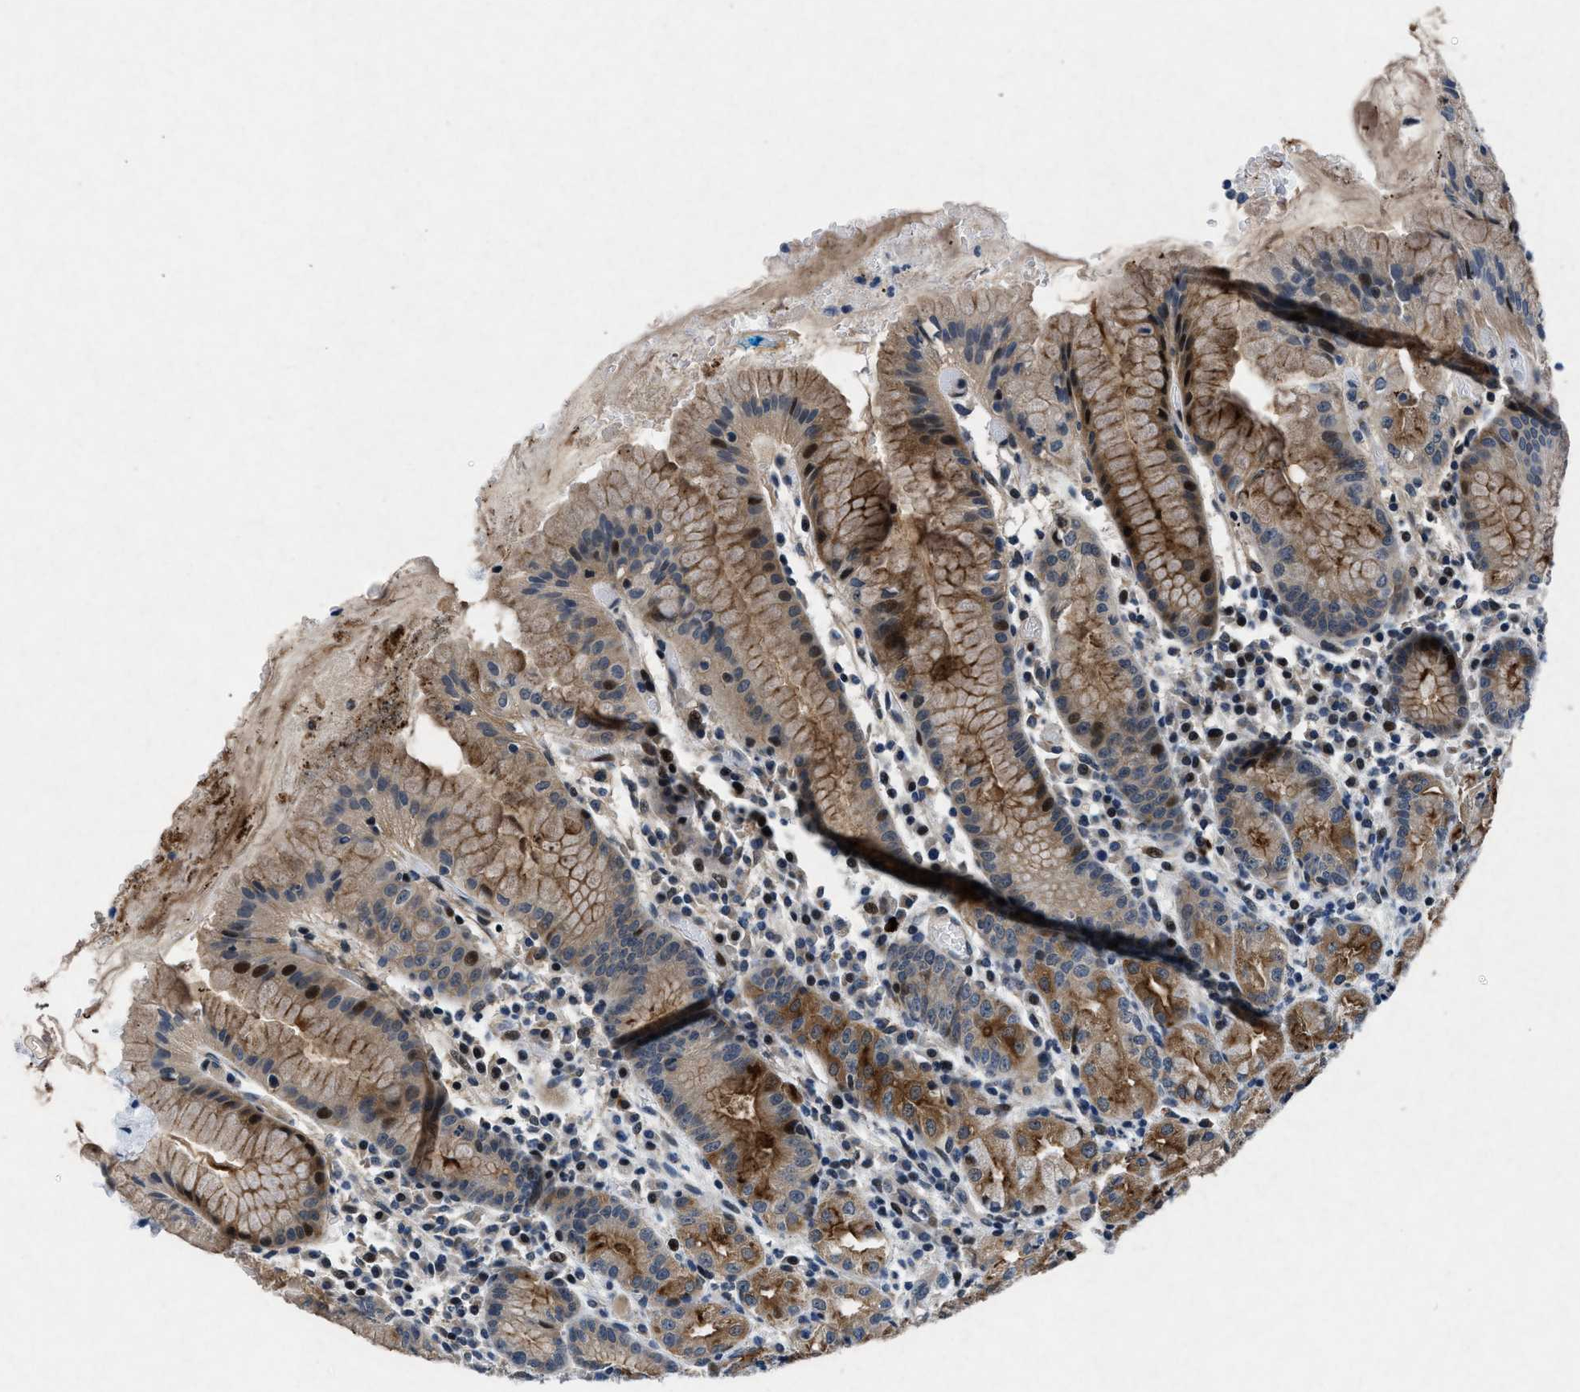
{"staining": {"intensity": "moderate", "quantity": ">75%", "location": "cytoplasmic/membranous,nuclear"}, "tissue": "stomach", "cell_type": "Glandular cells", "image_type": "normal", "snomed": [{"axis": "morphology", "description": "Normal tissue, NOS"}, {"axis": "topography", "description": "Stomach"}, {"axis": "topography", "description": "Stomach, lower"}], "caption": "Immunohistochemical staining of unremarkable stomach shows >75% levels of moderate cytoplasmic/membranous,nuclear protein staining in approximately >75% of glandular cells.", "gene": "PHLDA1", "patient": {"sex": "female", "age": 75}}